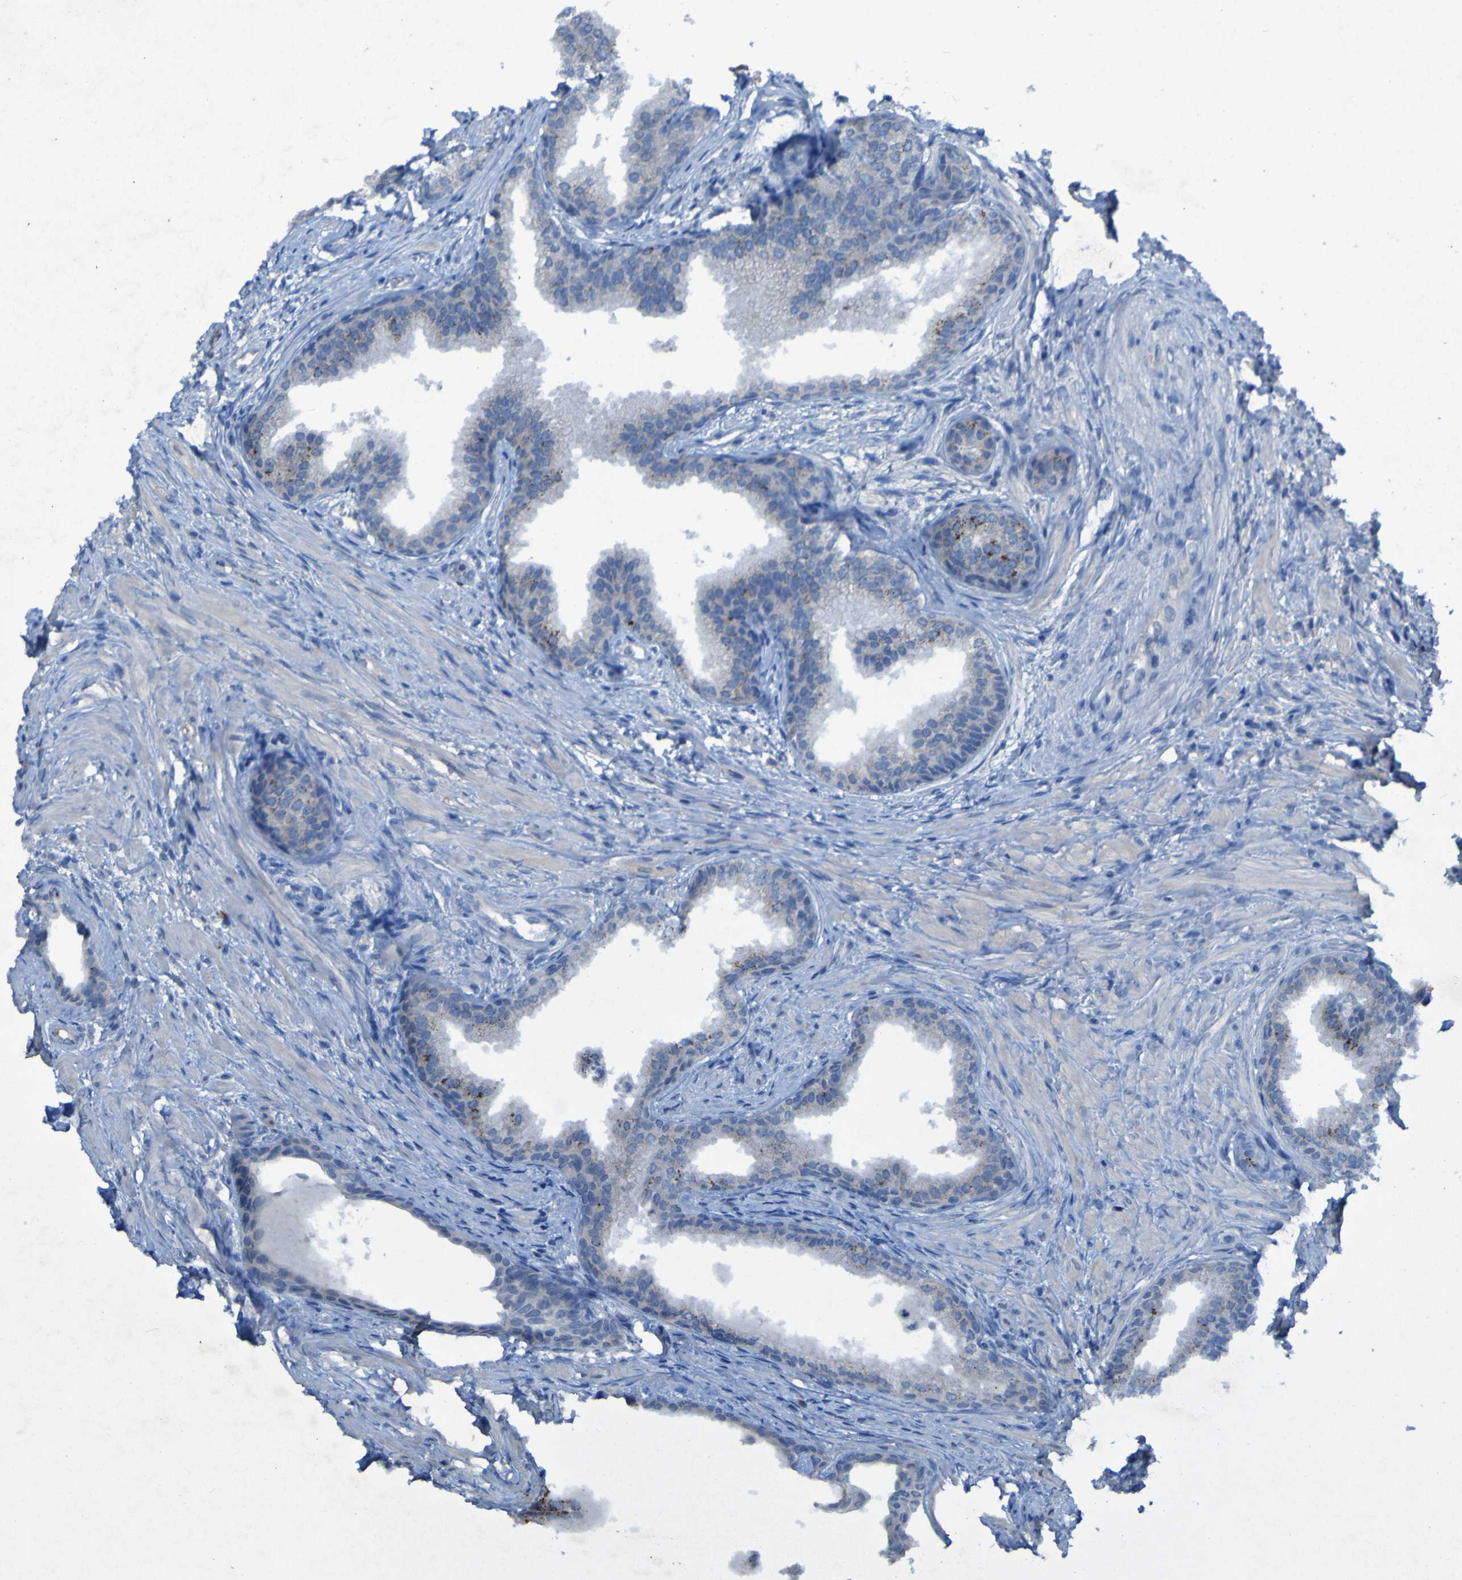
{"staining": {"intensity": "negative", "quantity": "none", "location": "none"}, "tissue": "prostate", "cell_type": "Glandular cells", "image_type": "normal", "snomed": [{"axis": "morphology", "description": "Normal tissue, NOS"}, {"axis": "topography", "description": "Prostate"}], "caption": "The image displays no significant staining in glandular cells of prostate.", "gene": "SGK2", "patient": {"sex": "male", "age": 76}}